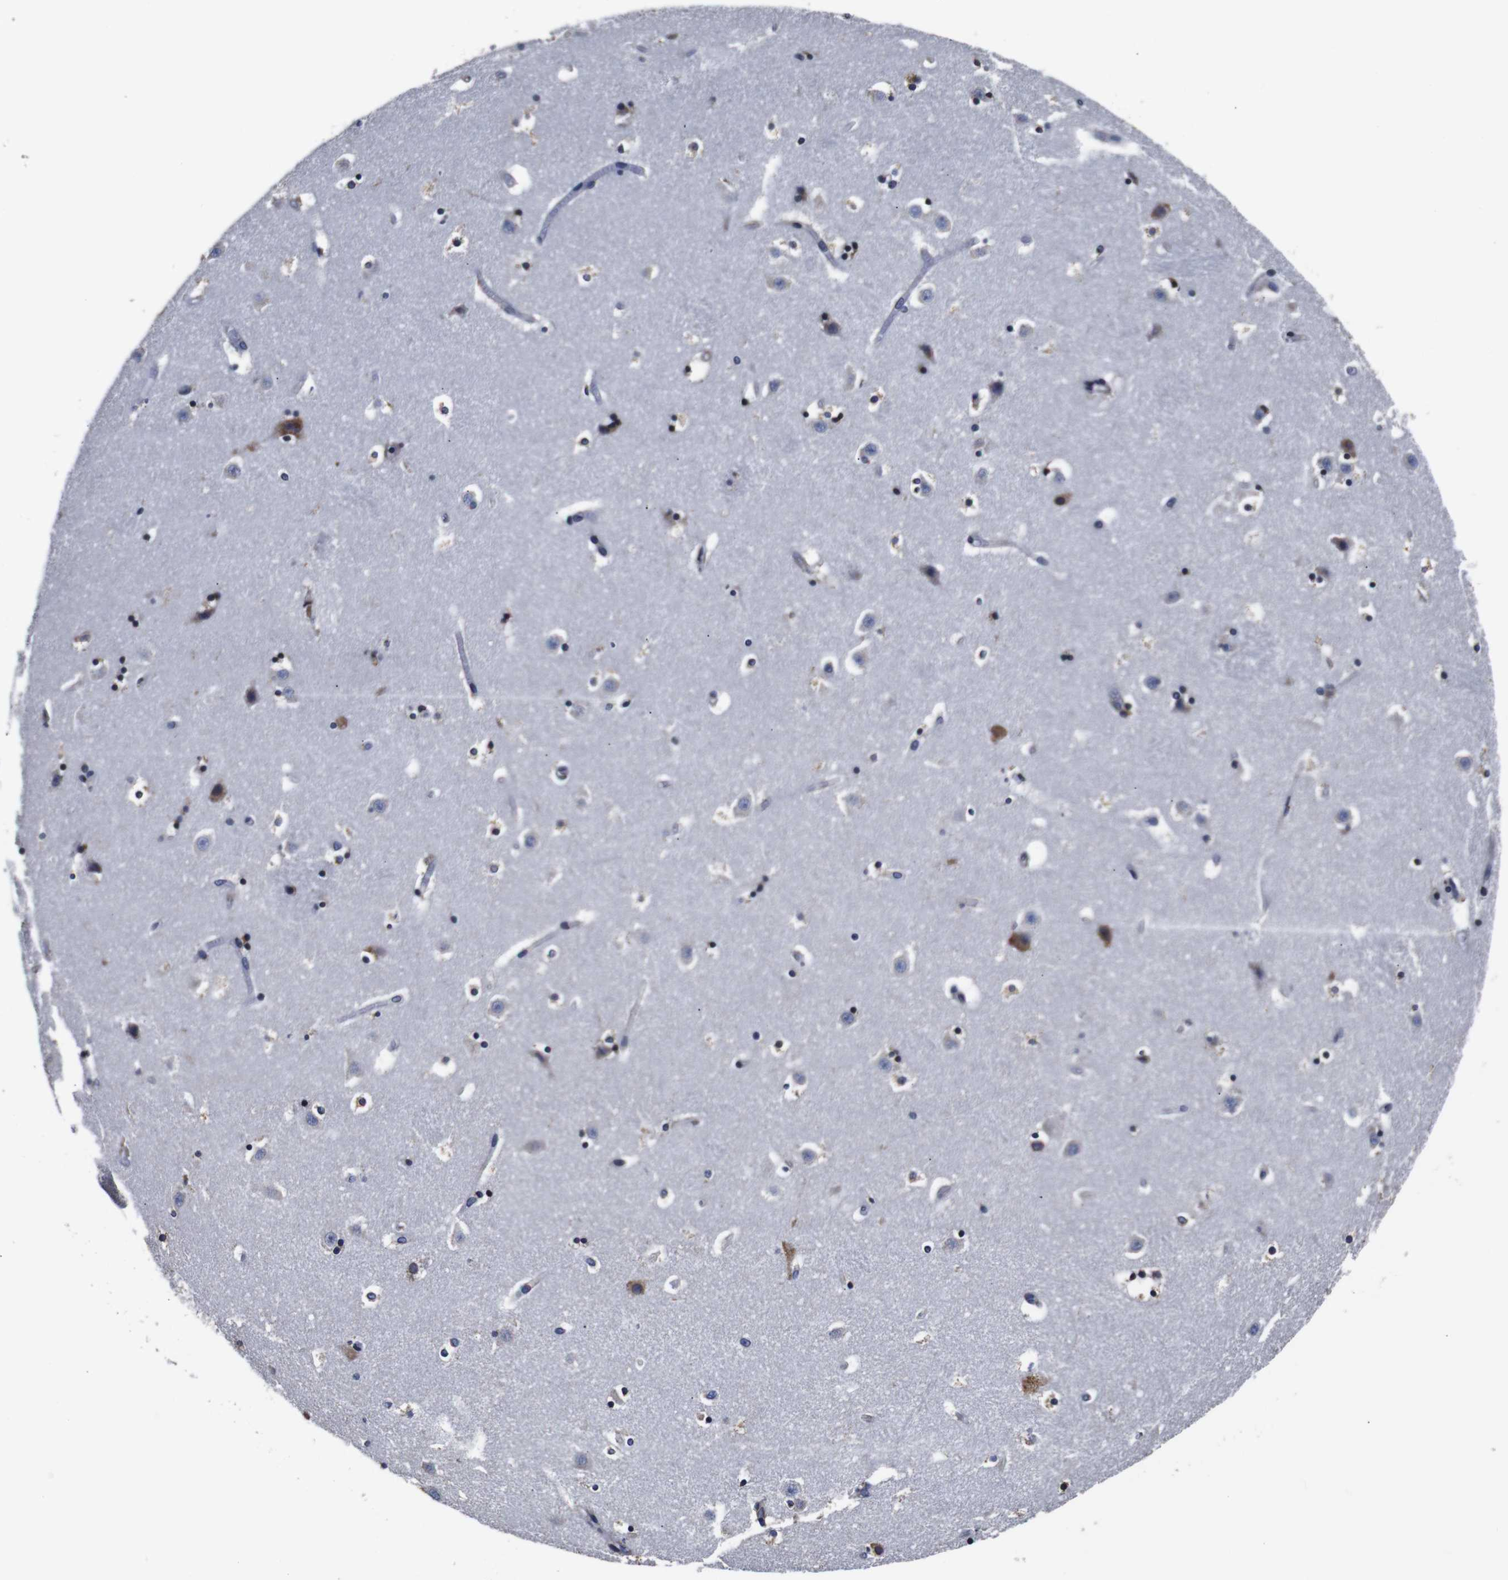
{"staining": {"intensity": "moderate", "quantity": "25%-75%", "location": "cytoplasmic/membranous"}, "tissue": "caudate", "cell_type": "Glial cells", "image_type": "normal", "snomed": [{"axis": "morphology", "description": "Normal tissue, NOS"}, {"axis": "topography", "description": "Lateral ventricle wall"}], "caption": "Immunohistochemical staining of benign human caudate demonstrates moderate cytoplasmic/membranous protein expression in approximately 25%-75% of glial cells.", "gene": "PPIB", "patient": {"sex": "male", "age": 45}}